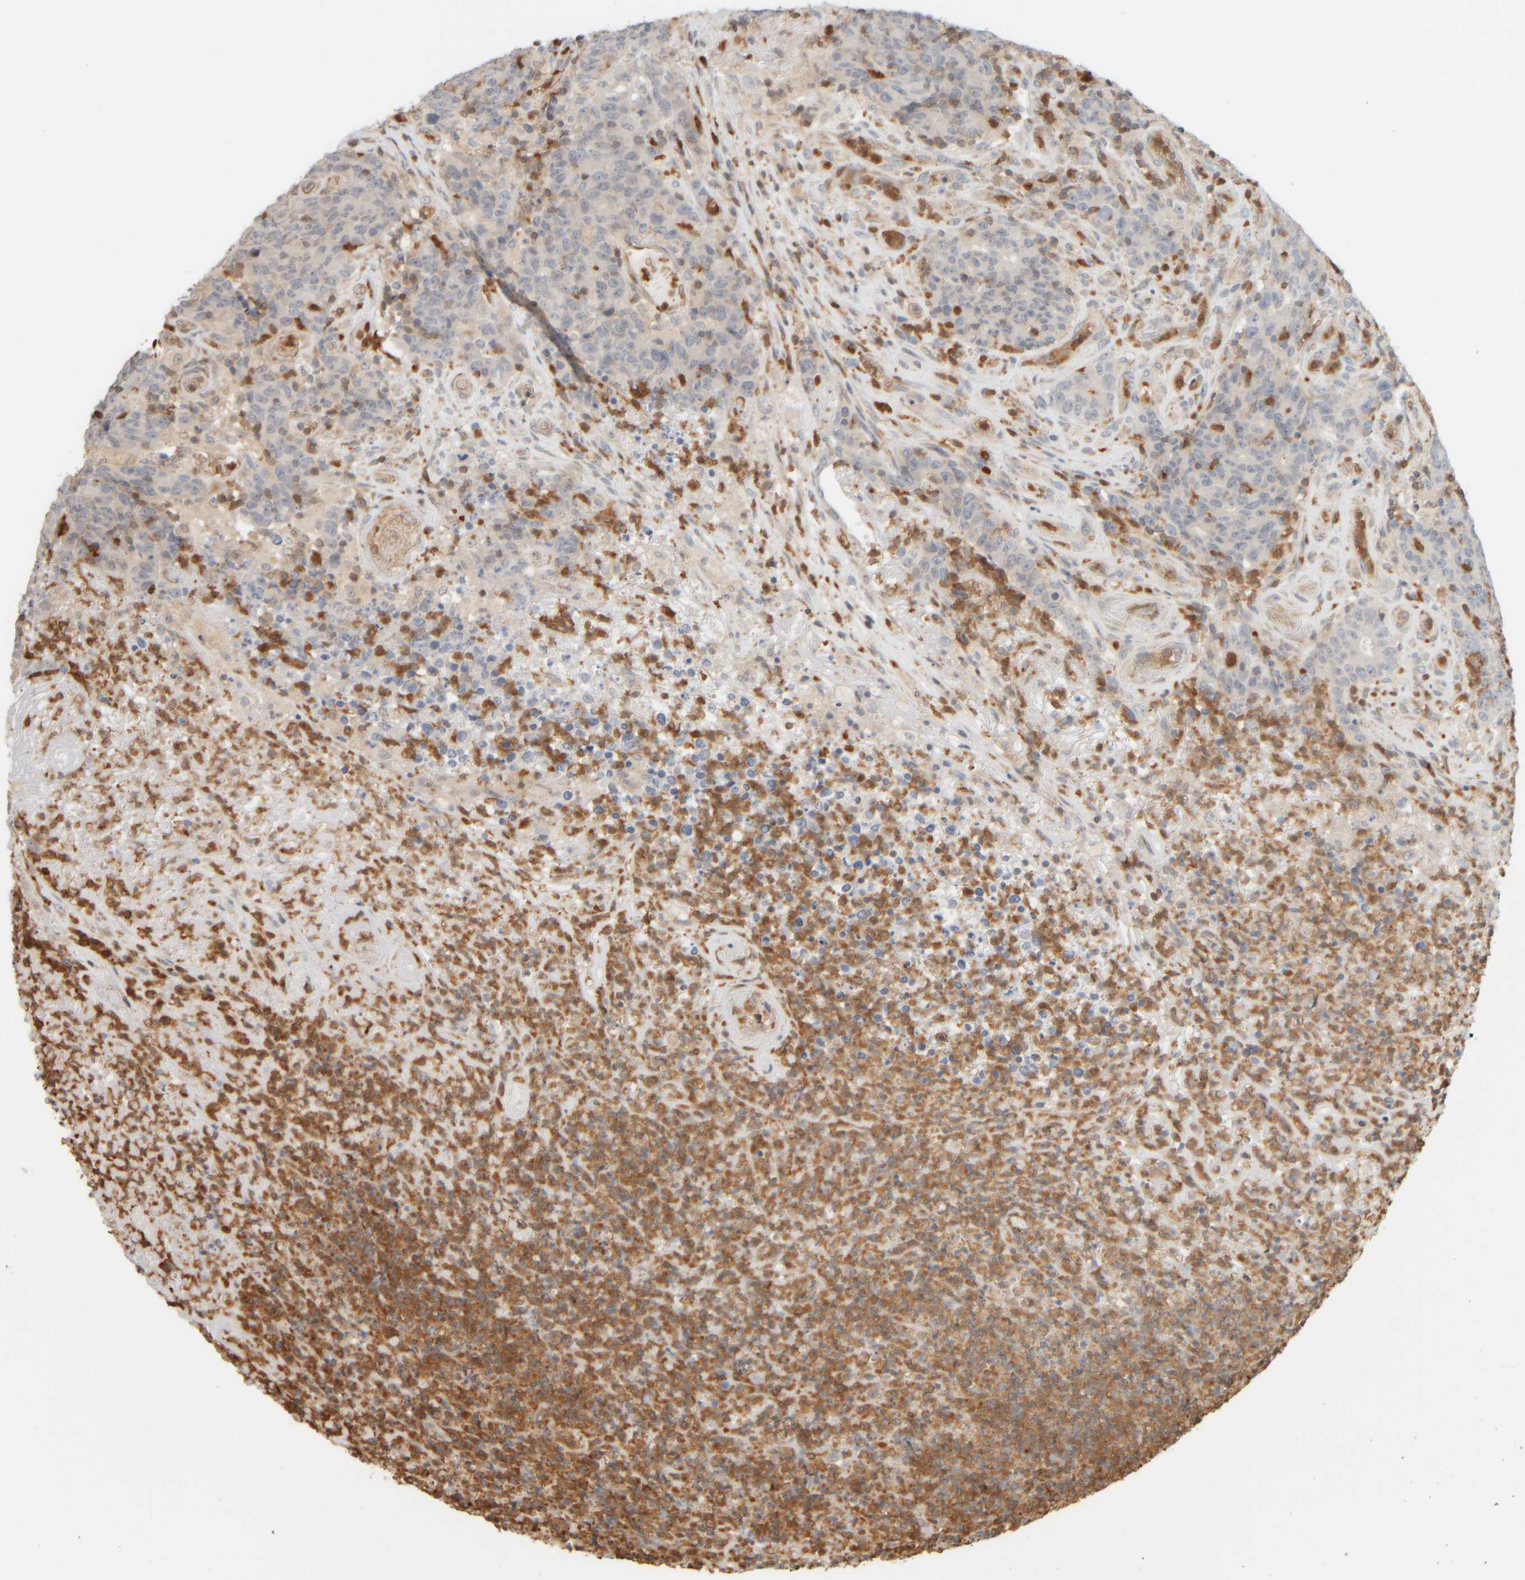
{"staining": {"intensity": "negative", "quantity": "none", "location": "none"}, "tissue": "colorectal cancer", "cell_type": "Tumor cells", "image_type": "cancer", "snomed": [{"axis": "morphology", "description": "Normal tissue, NOS"}, {"axis": "morphology", "description": "Adenocarcinoma, NOS"}, {"axis": "topography", "description": "Colon"}], "caption": "Tumor cells are negative for protein expression in human colorectal cancer (adenocarcinoma). The staining is performed using DAB brown chromogen with nuclei counter-stained in using hematoxylin.", "gene": "PTGES3L-AARSD1", "patient": {"sex": "female", "age": 75}}